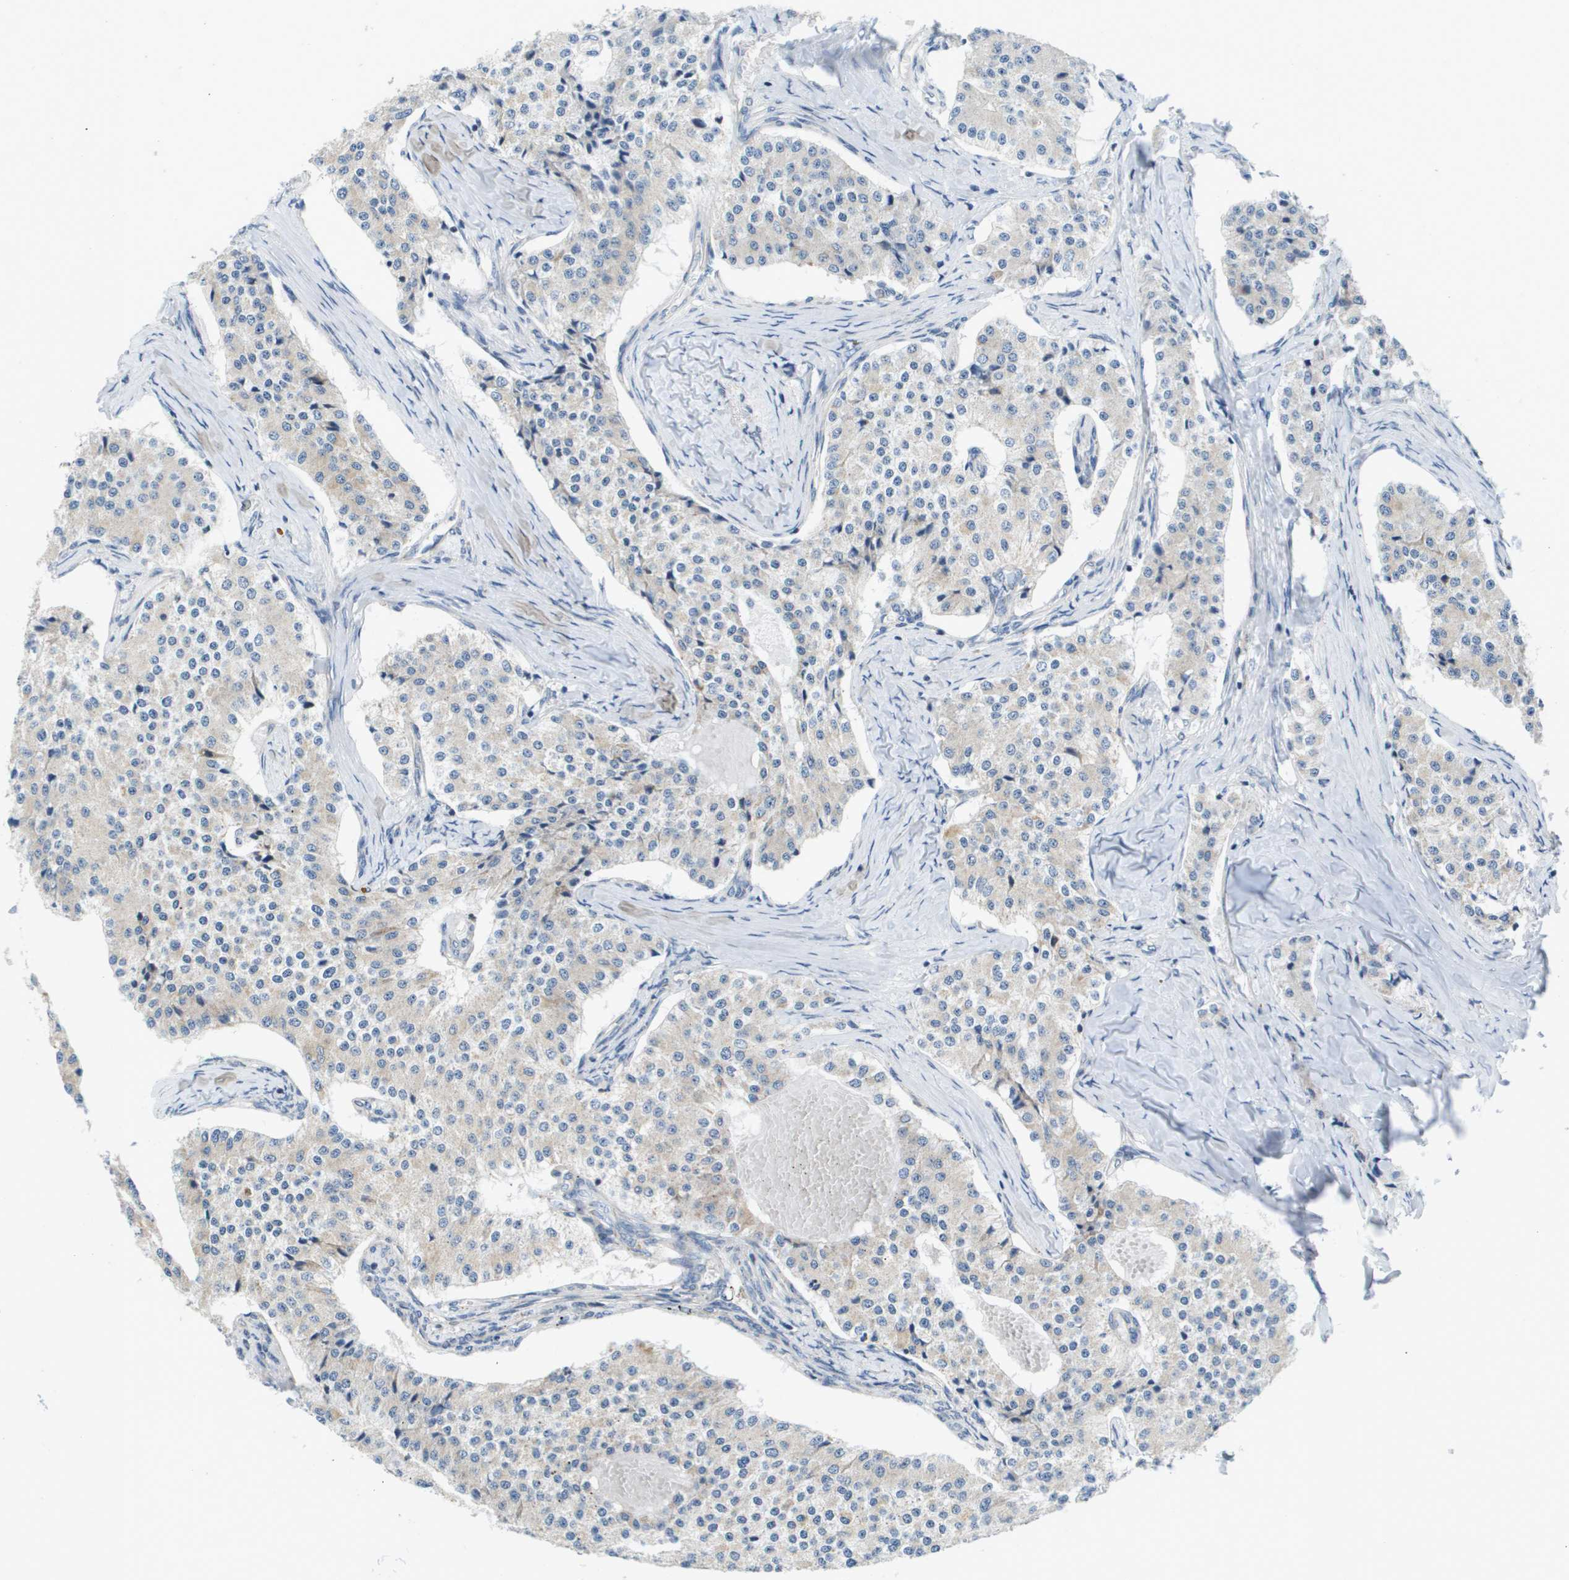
{"staining": {"intensity": "weak", "quantity": "<25%", "location": "cytoplasmic/membranous"}, "tissue": "carcinoid", "cell_type": "Tumor cells", "image_type": "cancer", "snomed": [{"axis": "morphology", "description": "Carcinoid, malignant, NOS"}, {"axis": "topography", "description": "Colon"}], "caption": "Immunohistochemistry (IHC) of carcinoid shows no staining in tumor cells.", "gene": "KRT23", "patient": {"sex": "female", "age": 52}}